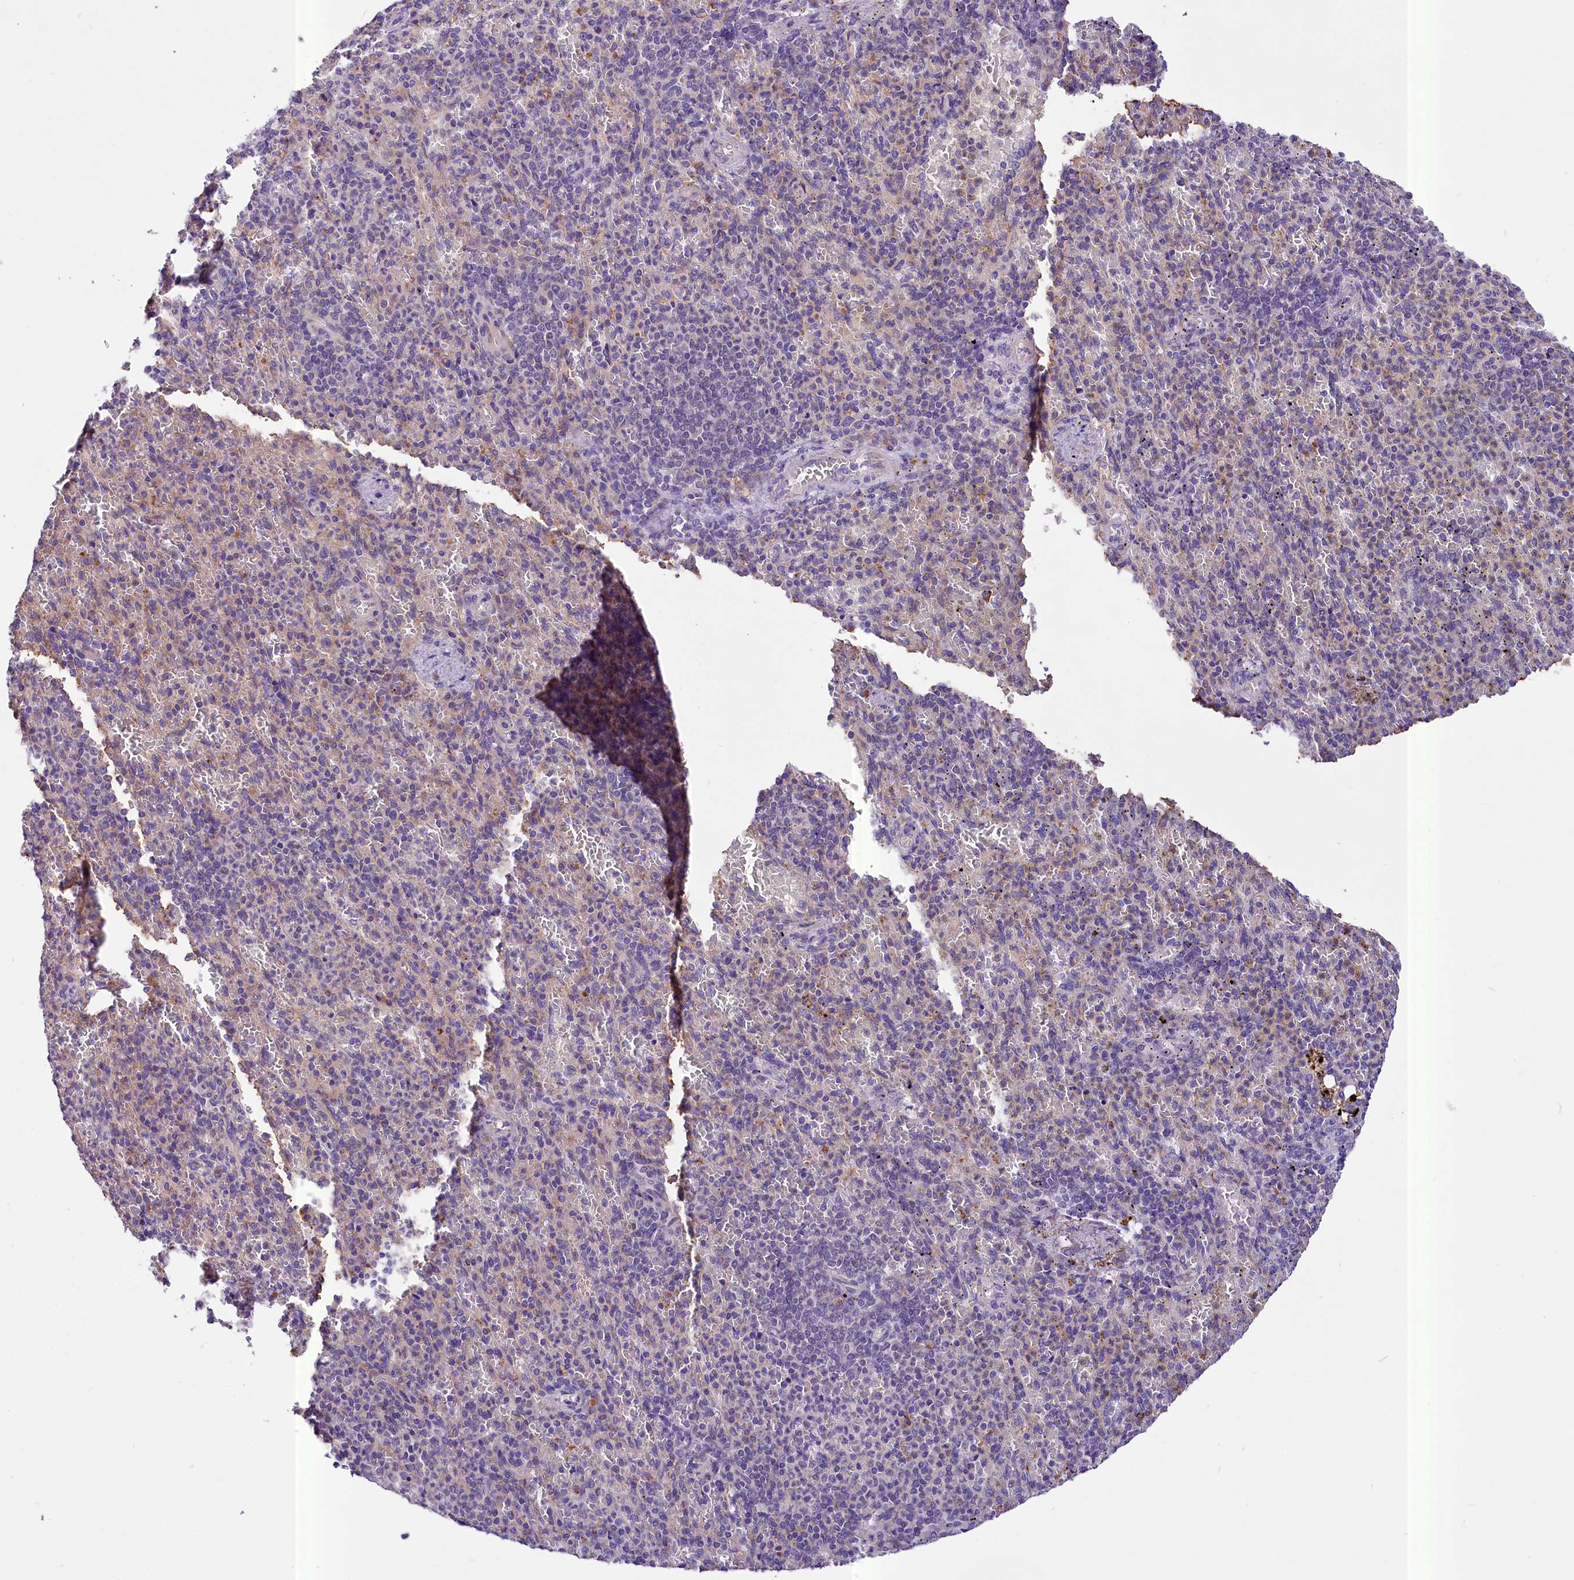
{"staining": {"intensity": "negative", "quantity": "none", "location": "none"}, "tissue": "spleen", "cell_type": "Cells in red pulp", "image_type": "normal", "snomed": [{"axis": "morphology", "description": "Normal tissue, NOS"}, {"axis": "topography", "description": "Spleen"}], "caption": "This is a image of IHC staining of benign spleen, which shows no positivity in cells in red pulp.", "gene": "PEMT", "patient": {"sex": "female", "age": 74}}